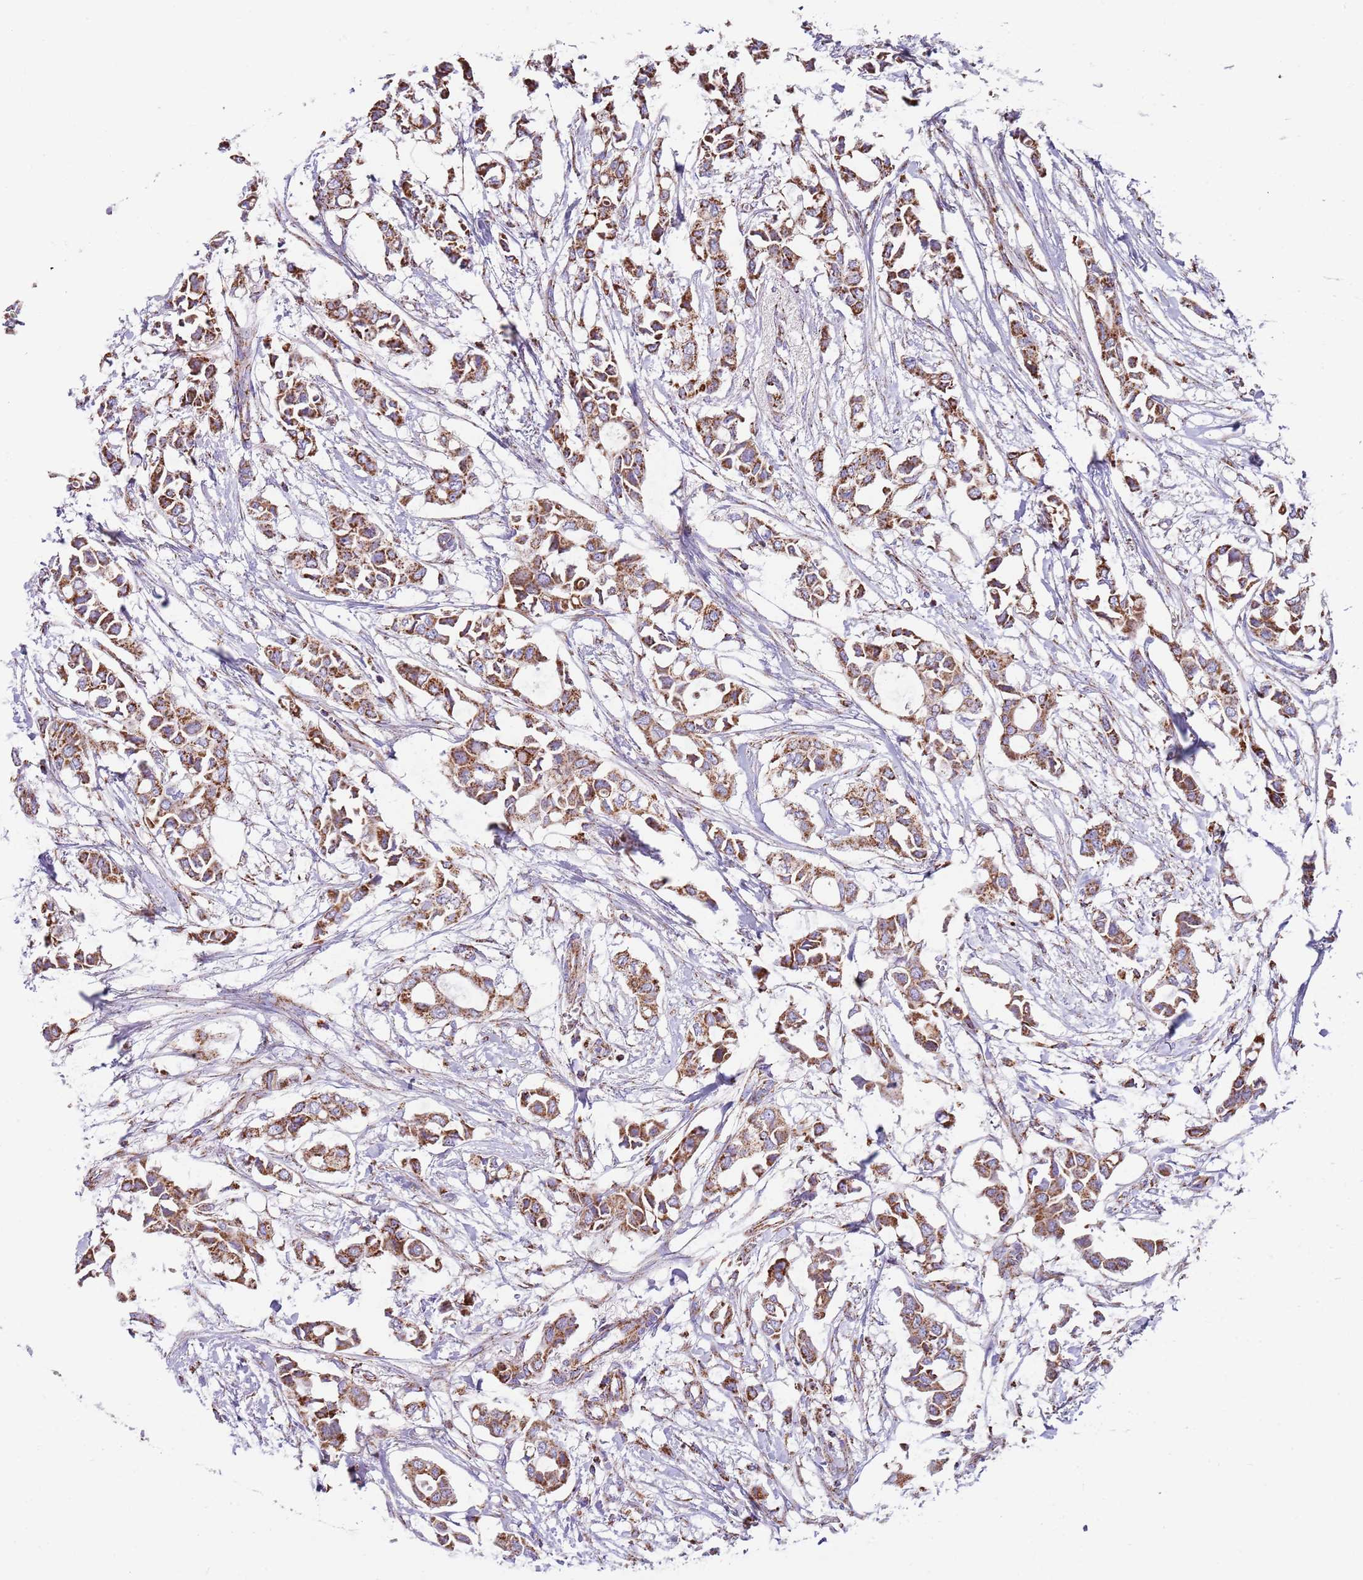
{"staining": {"intensity": "moderate", "quantity": ">75%", "location": "cytoplasmic/membranous"}, "tissue": "breast cancer", "cell_type": "Tumor cells", "image_type": "cancer", "snomed": [{"axis": "morphology", "description": "Duct carcinoma"}, {"axis": "topography", "description": "Breast"}], "caption": "Tumor cells exhibit medium levels of moderate cytoplasmic/membranous expression in about >75% of cells in breast intraductal carcinoma.", "gene": "TTLL1", "patient": {"sex": "female", "age": 41}}